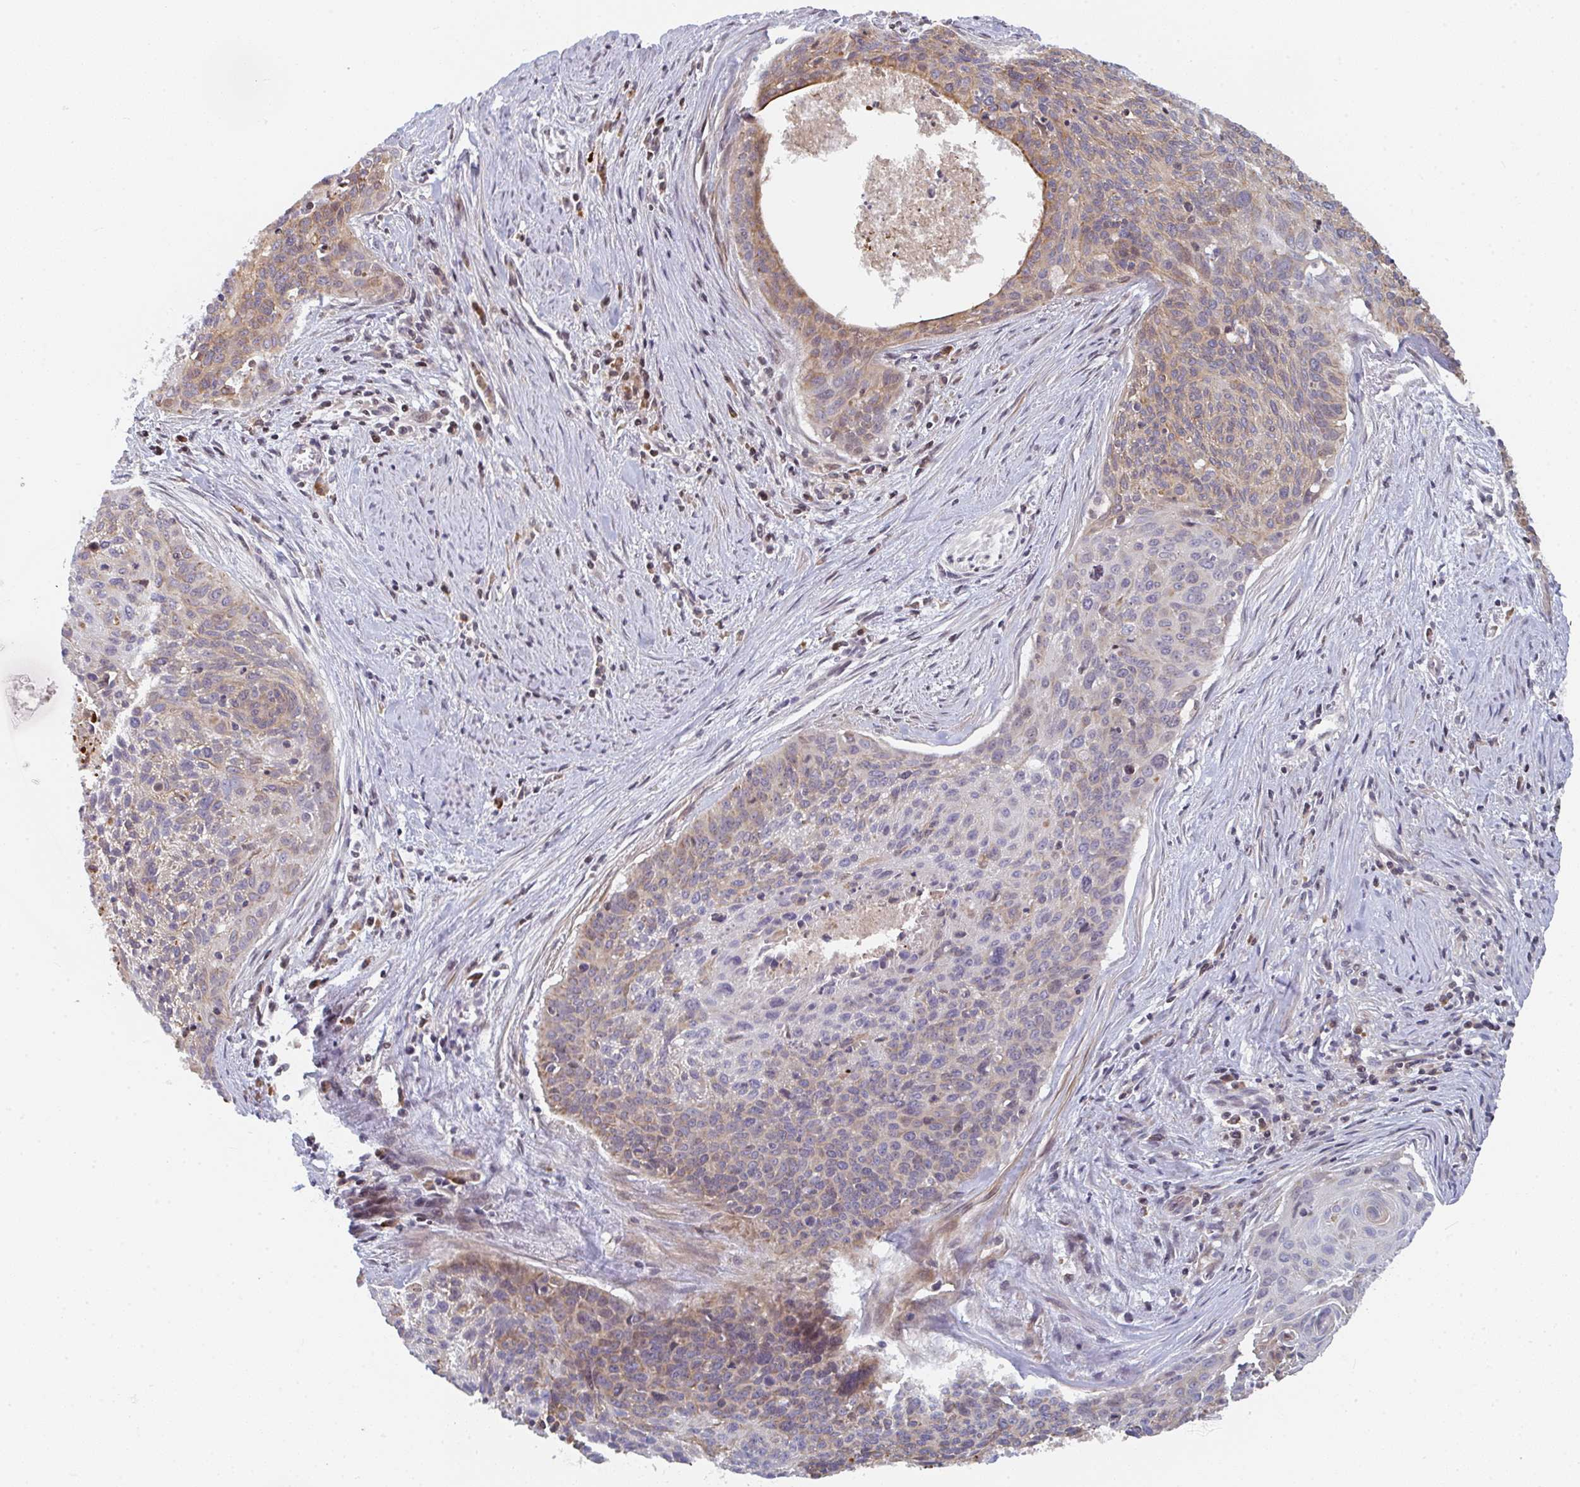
{"staining": {"intensity": "weak", "quantity": "25%-75%", "location": "cytoplasmic/membranous"}, "tissue": "cervical cancer", "cell_type": "Tumor cells", "image_type": "cancer", "snomed": [{"axis": "morphology", "description": "Squamous cell carcinoma, NOS"}, {"axis": "topography", "description": "Cervix"}], "caption": "Cervical cancer stained with a brown dye demonstrates weak cytoplasmic/membranous positive expression in approximately 25%-75% of tumor cells.", "gene": "KLHL33", "patient": {"sex": "female", "age": 55}}